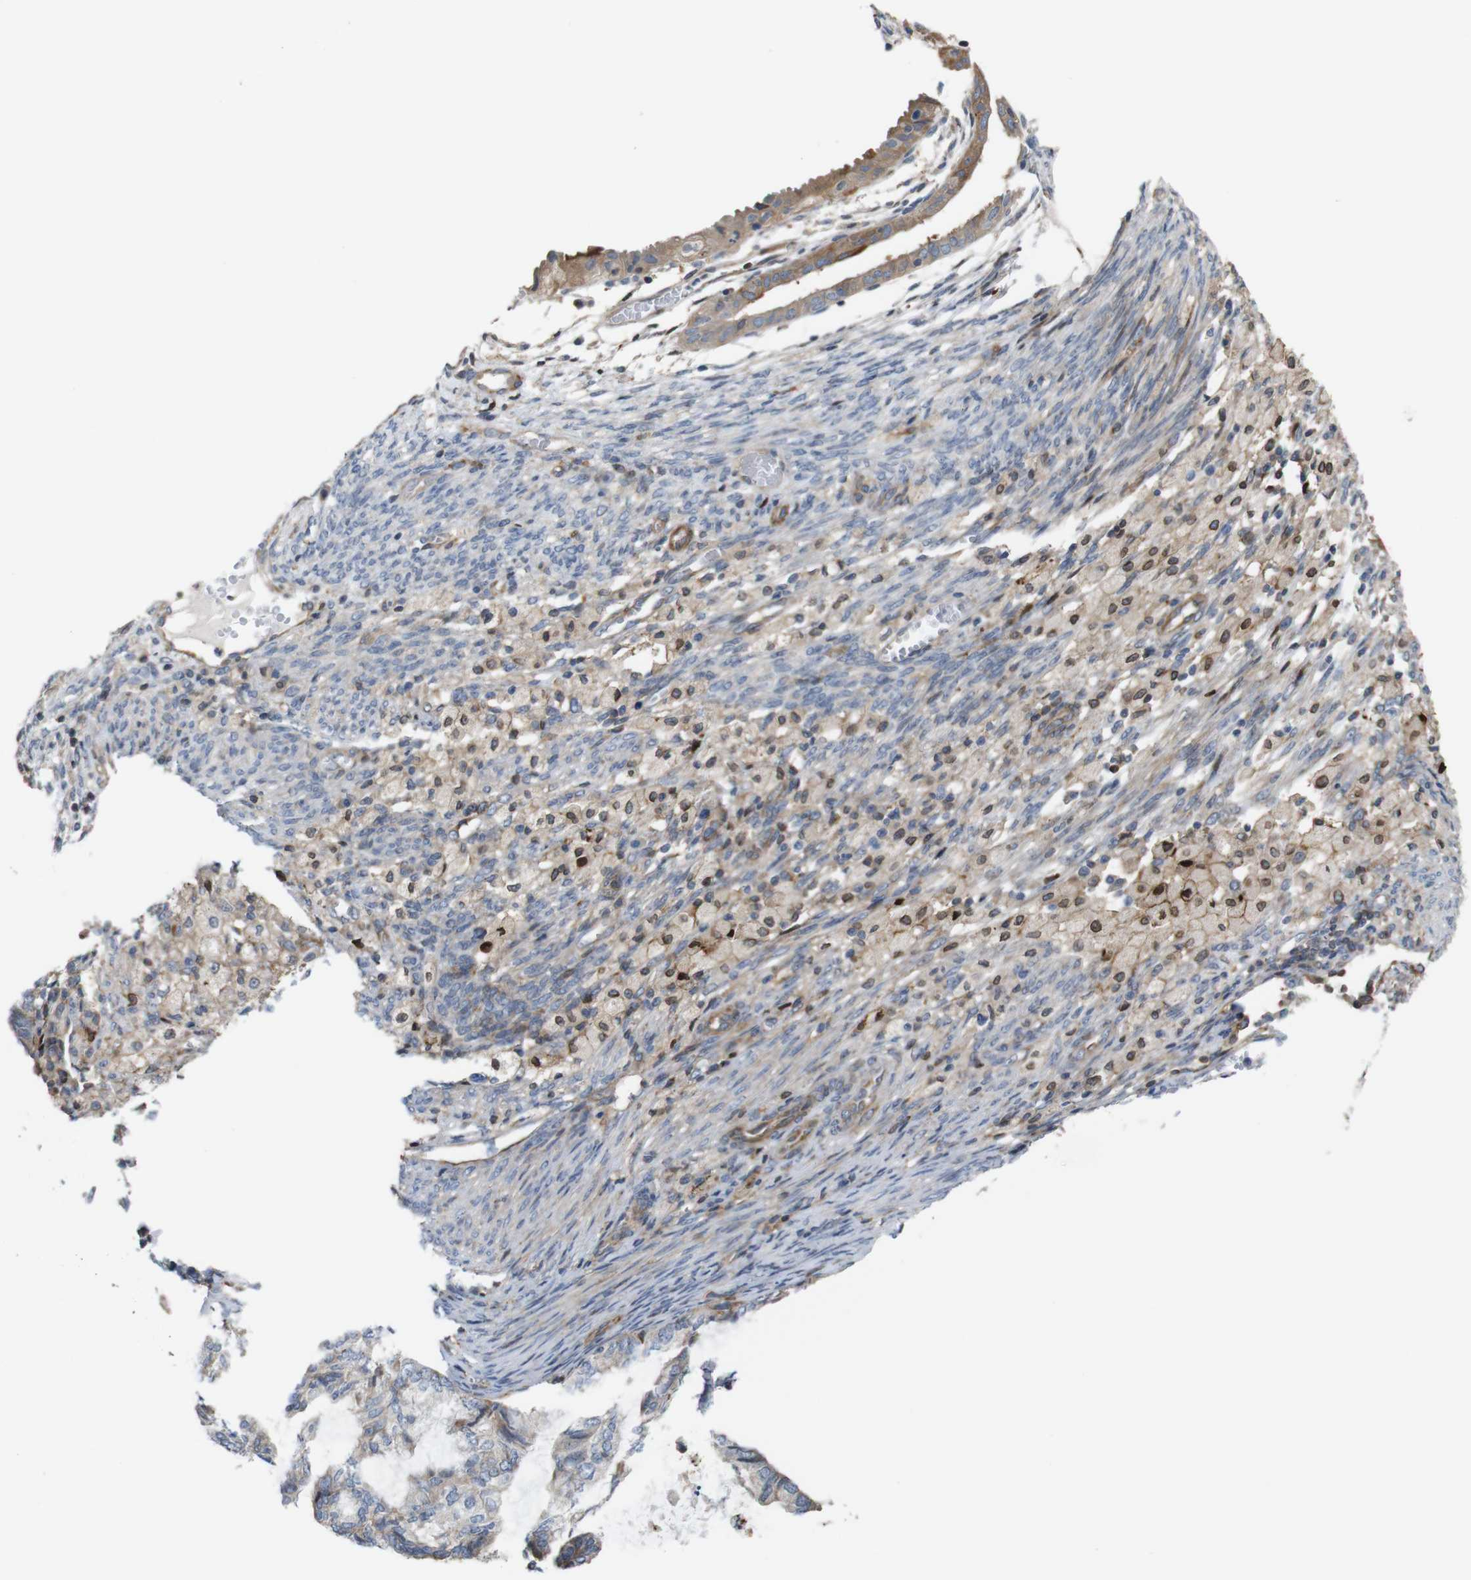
{"staining": {"intensity": "weak", "quantity": ">75%", "location": "cytoplasmic/membranous"}, "tissue": "cervical cancer", "cell_type": "Tumor cells", "image_type": "cancer", "snomed": [{"axis": "morphology", "description": "Normal tissue, NOS"}, {"axis": "morphology", "description": "Adenocarcinoma, NOS"}, {"axis": "topography", "description": "Cervix"}, {"axis": "topography", "description": "Endometrium"}], "caption": "A histopathology image showing weak cytoplasmic/membranous positivity in about >75% of tumor cells in adenocarcinoma (cervical), as visualized by brown immunohistochemical staining.", "gene": "PCOLCE2", "patient": {"sex": "female", "age": 86}}